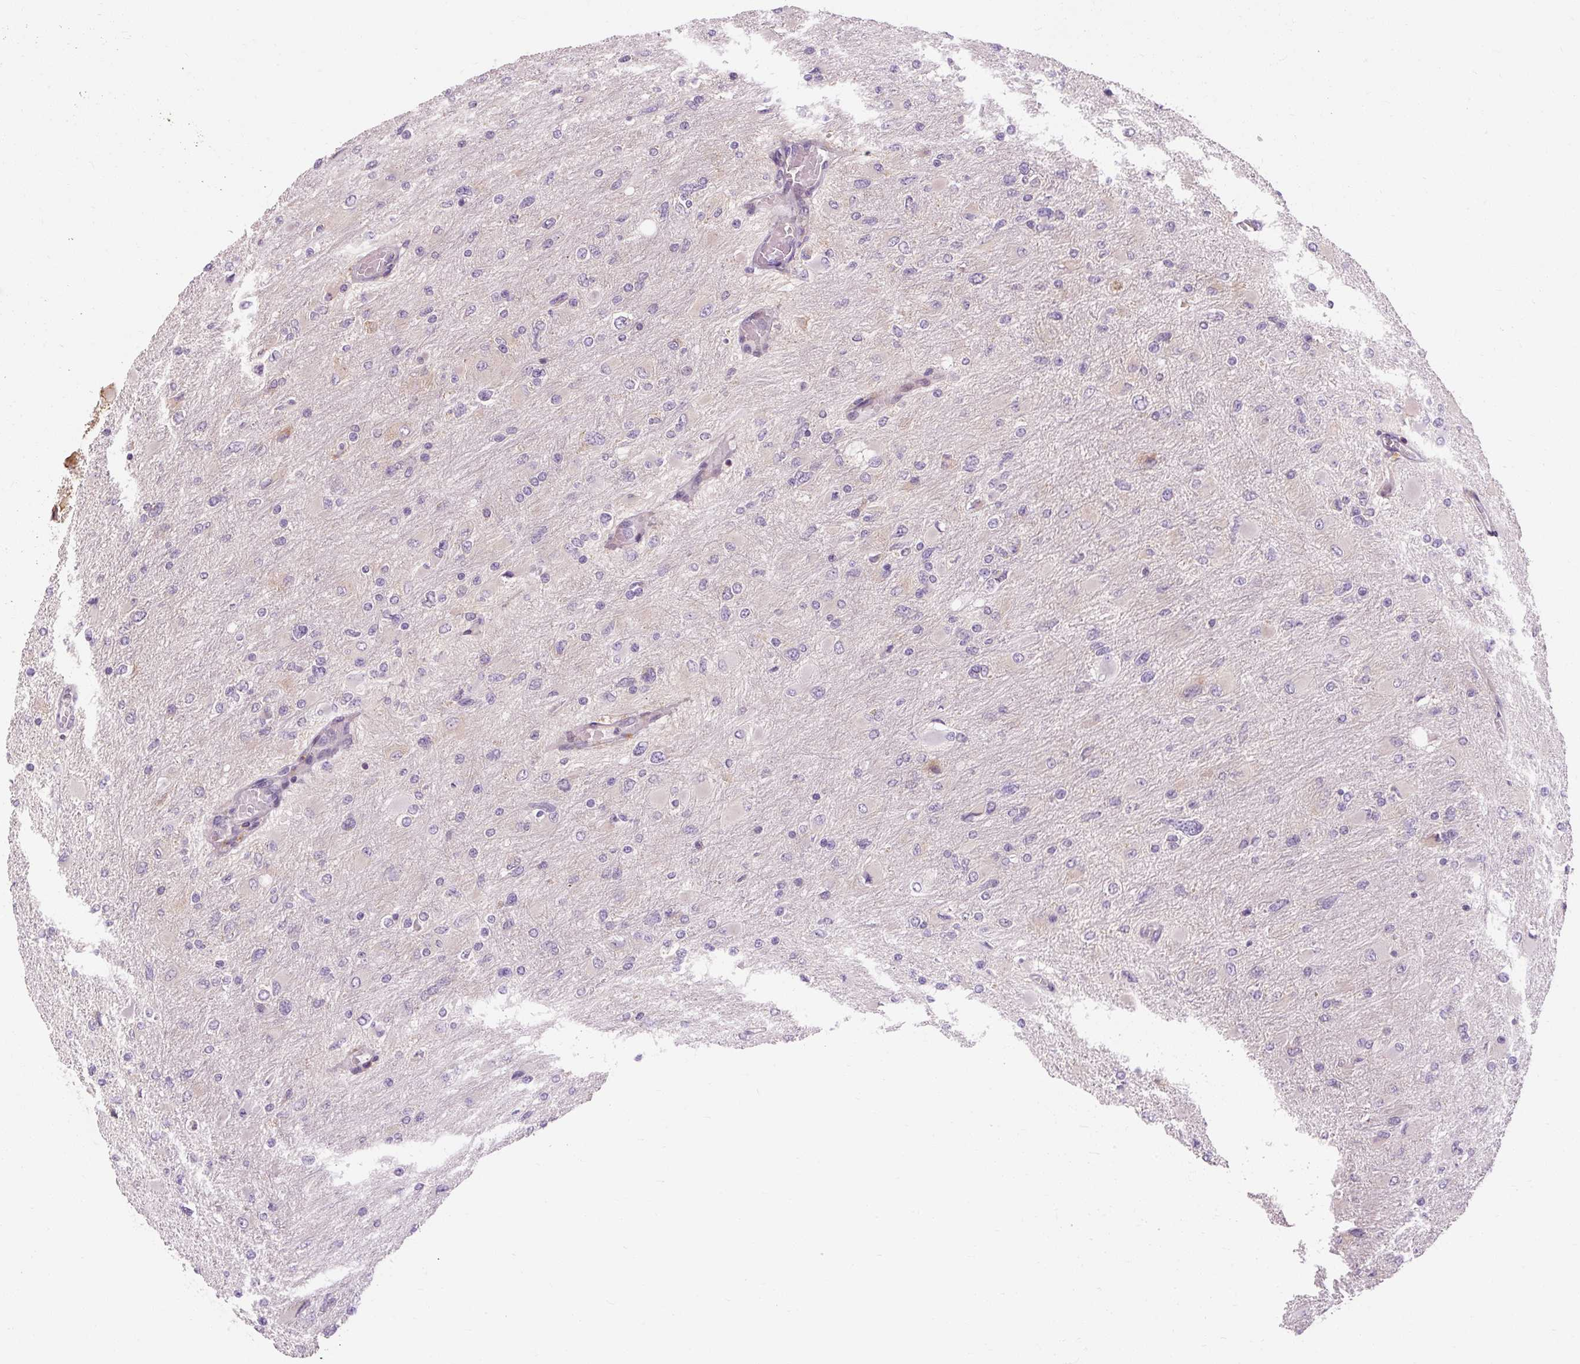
{"staining": {"intensity": "weak", "quantity": "<25%", "location": "cytoplasmic/membranous"}, "tissue": "glioma", "cell_type": "Tumor cells", "image_type": "cancer", "snomed": [{"axis": "morphology", "description": "Glioma, malignant, High grade"}, {"axis": "topography", "description": "Cerebral cortex"}], "caption": "The photomicrograph demonstrates no staining of tumor cells in high-grade glioma (malignant).", "gene": "PRSS48", "patient": {"sex": "female", "age": 36}}